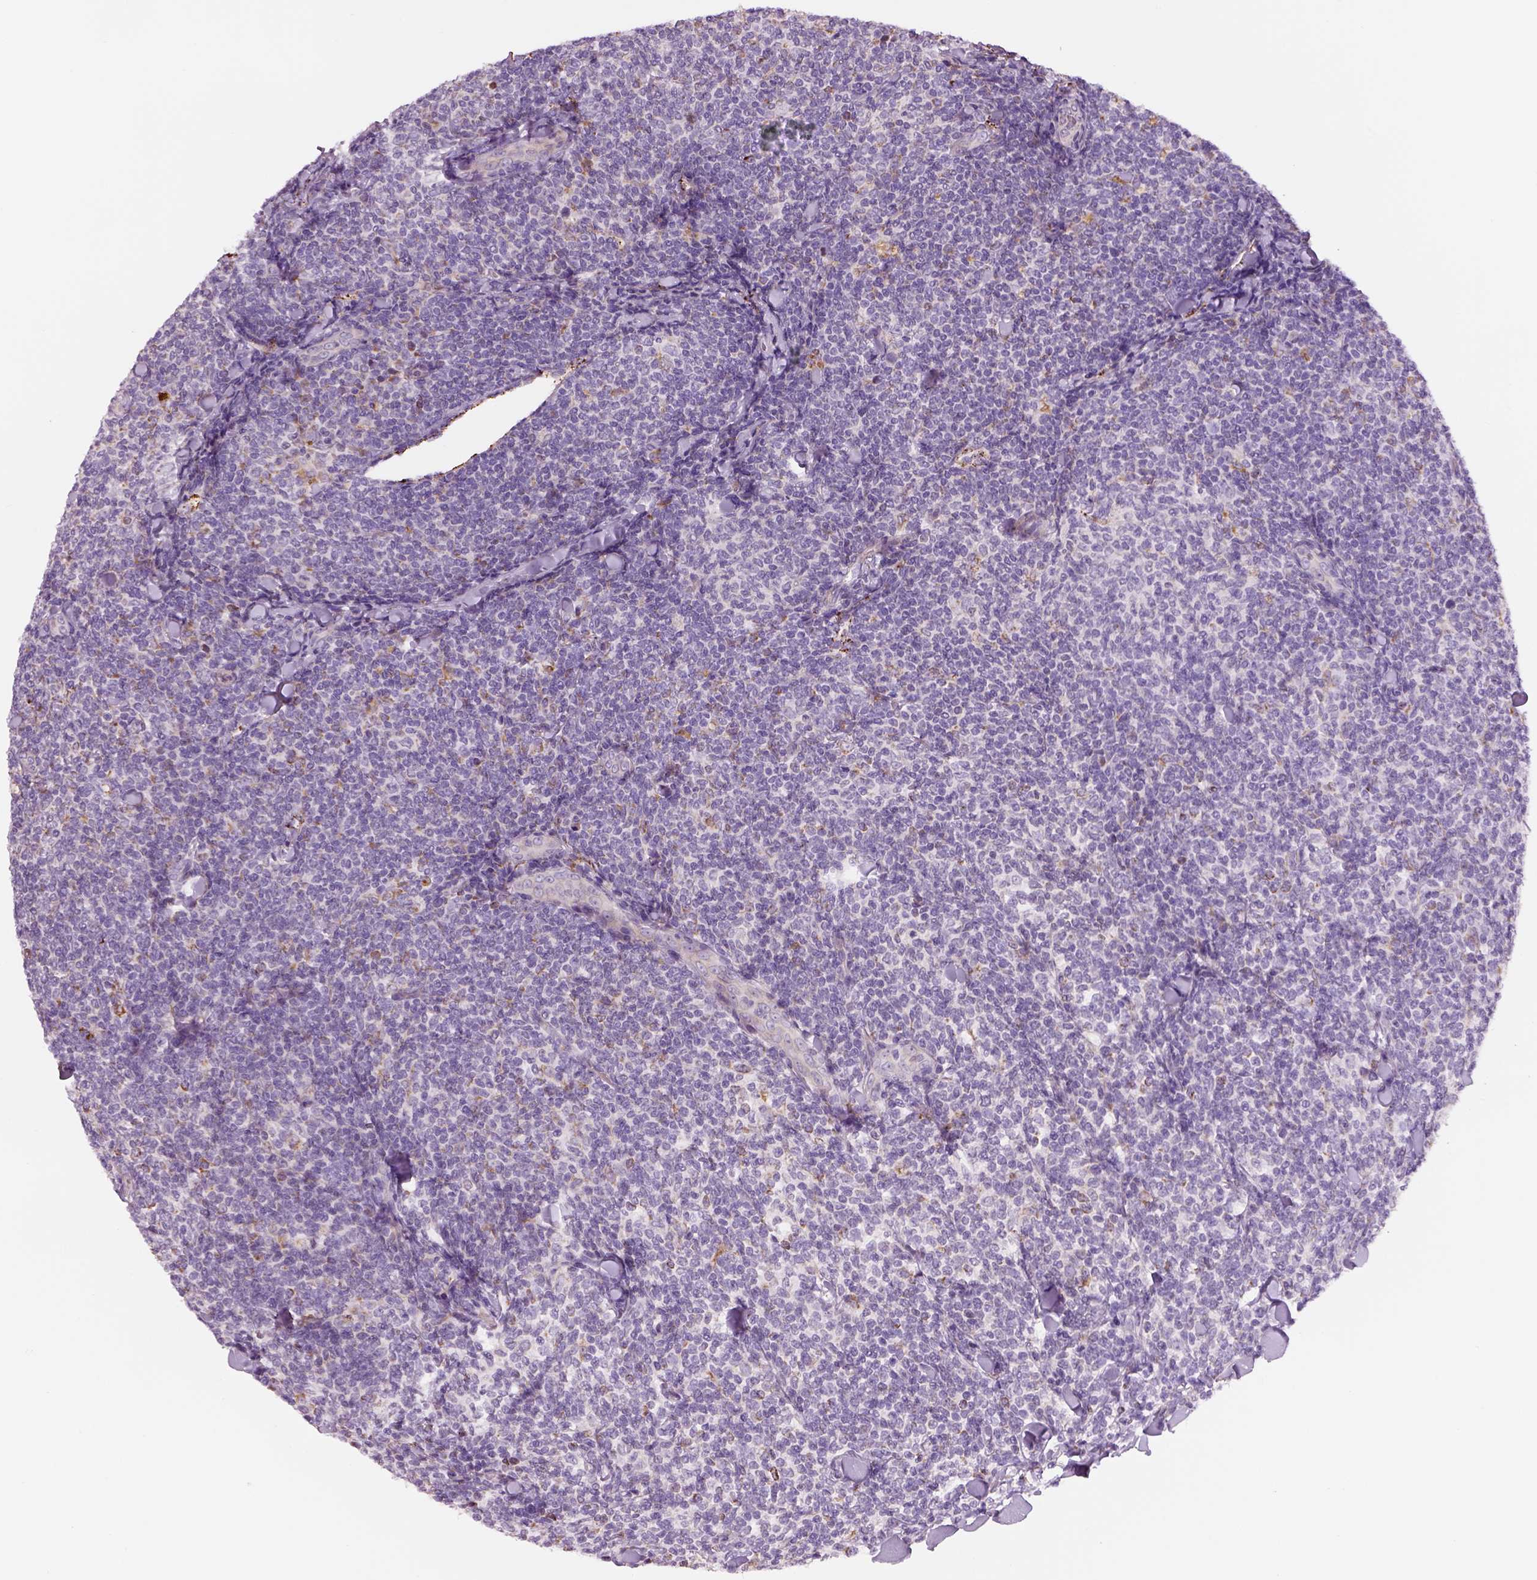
{"staining": {"intensity": "weak", "quantity": "<25%", "location": "cytoplasmic/membranous"}, "tissue": "lymphoma", "cell_type": "Tumor cells", "image_type": "cancer", "snomed": [{"axis": "morphology", "description": "Malignant lymphoma, non-Hodgkin's type, Low grade"}, {"axis": "topography", "description": "Lymph node"}], "caption": "DAB (3,3'-diaminobenzidine) immunohistochemical staining of malignant lymphoma, non-Hodgkin's type (low-grade) reveals no significant staining in tumor cells. (Immunohistochemistry, brightfield microscopy, high magnification).", "gene": "IFT52", "patient": {"sex": "female", "age": 56}}